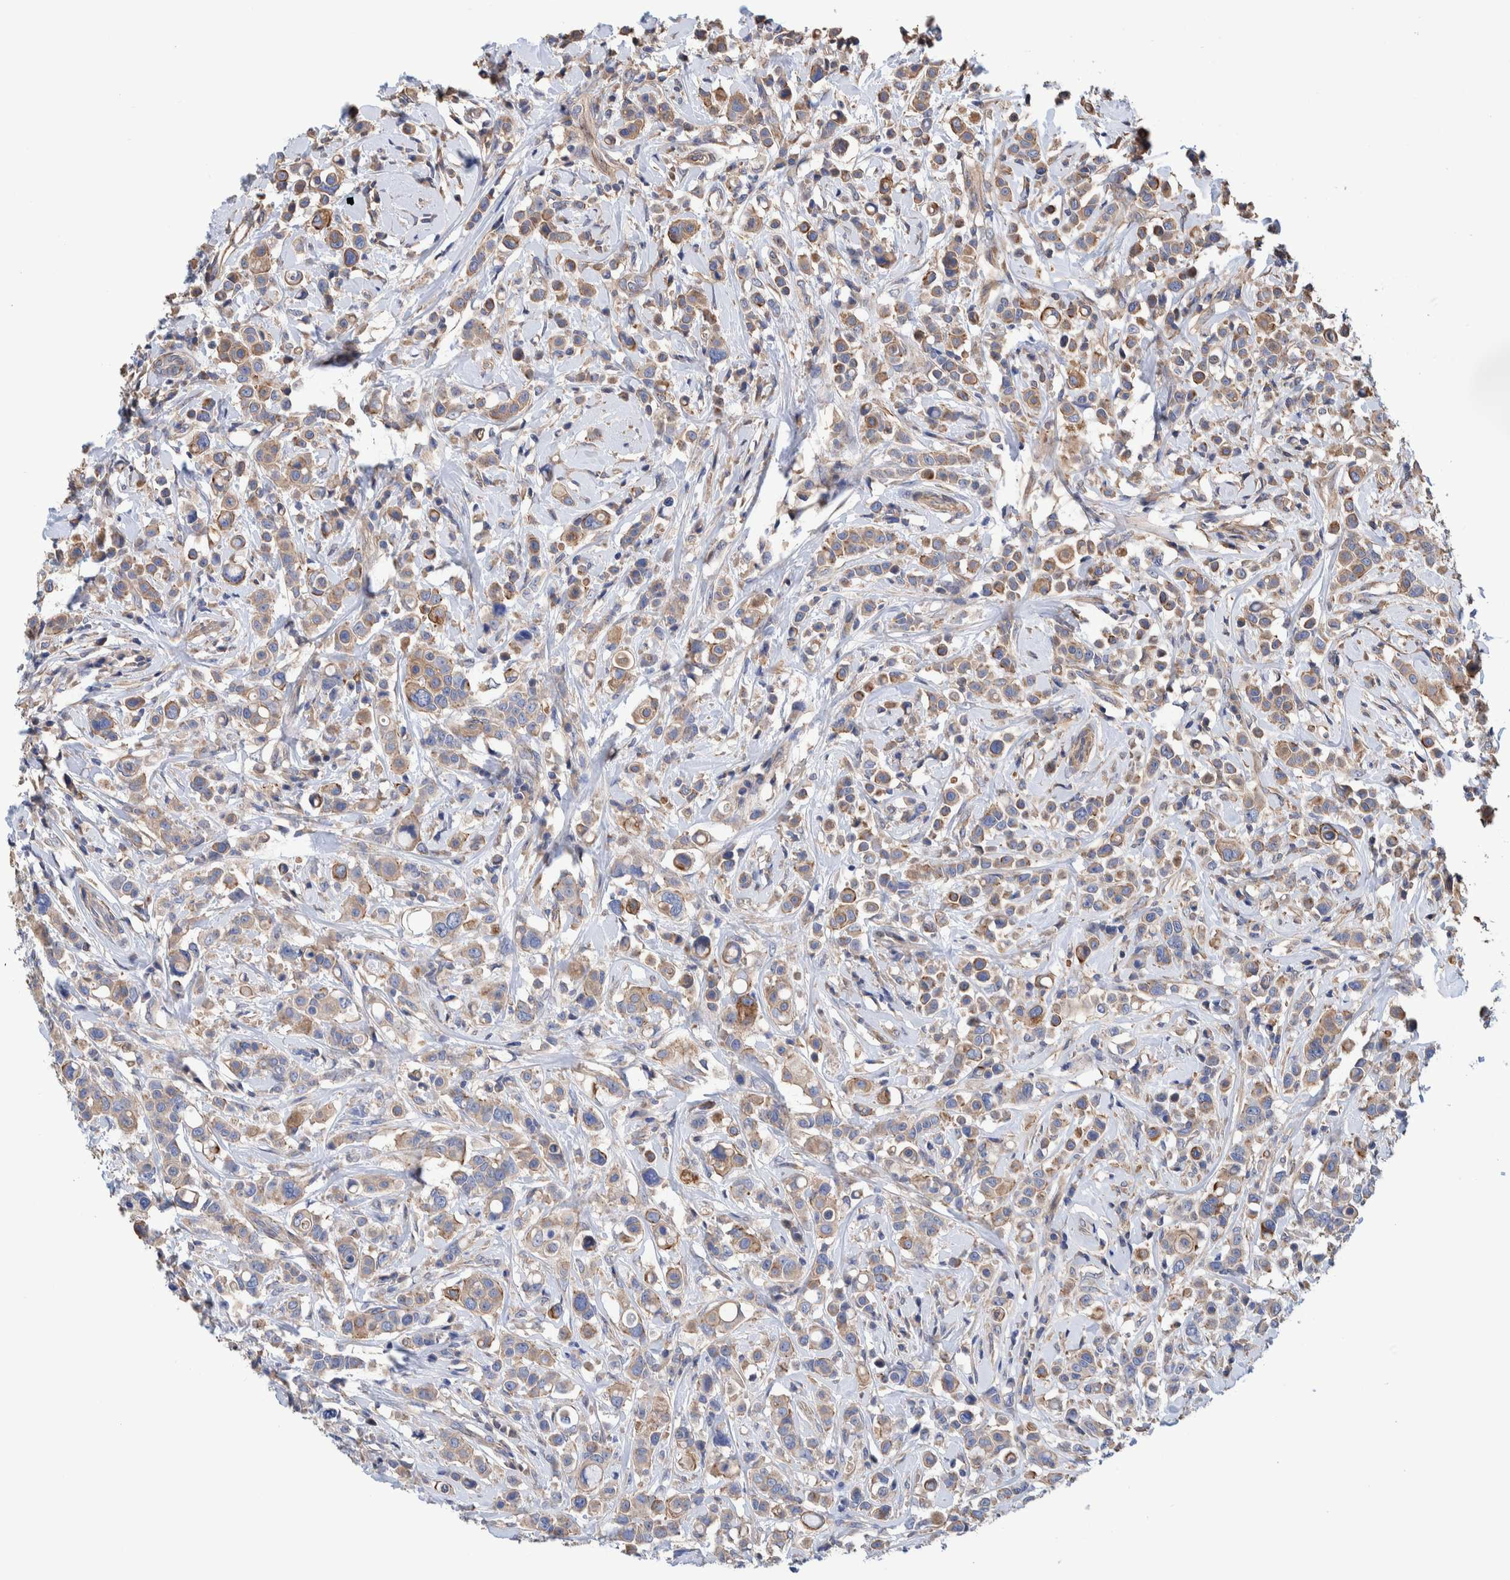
{"staining": {"intensity": "moderate", "quantity": ">75%", "location": "cytoplasmic/membranous"}, "tissue": "breast cancer", "cell_type": "Tumor cells", "image_type": "cancer", "snomed": [{"axis": "morphology", "description": "Duct carcinoma"}, {"axis": "topography", "description": "Breast"}], "caption": "Protein analysis of invasive ductal carcinoma (breast) tissue shows moderate cytoplasmic/membranous positivity in about >75% of tumor cells.", "gene": "SLC45A4", "patient": {"sex": "female", "age": 27}}